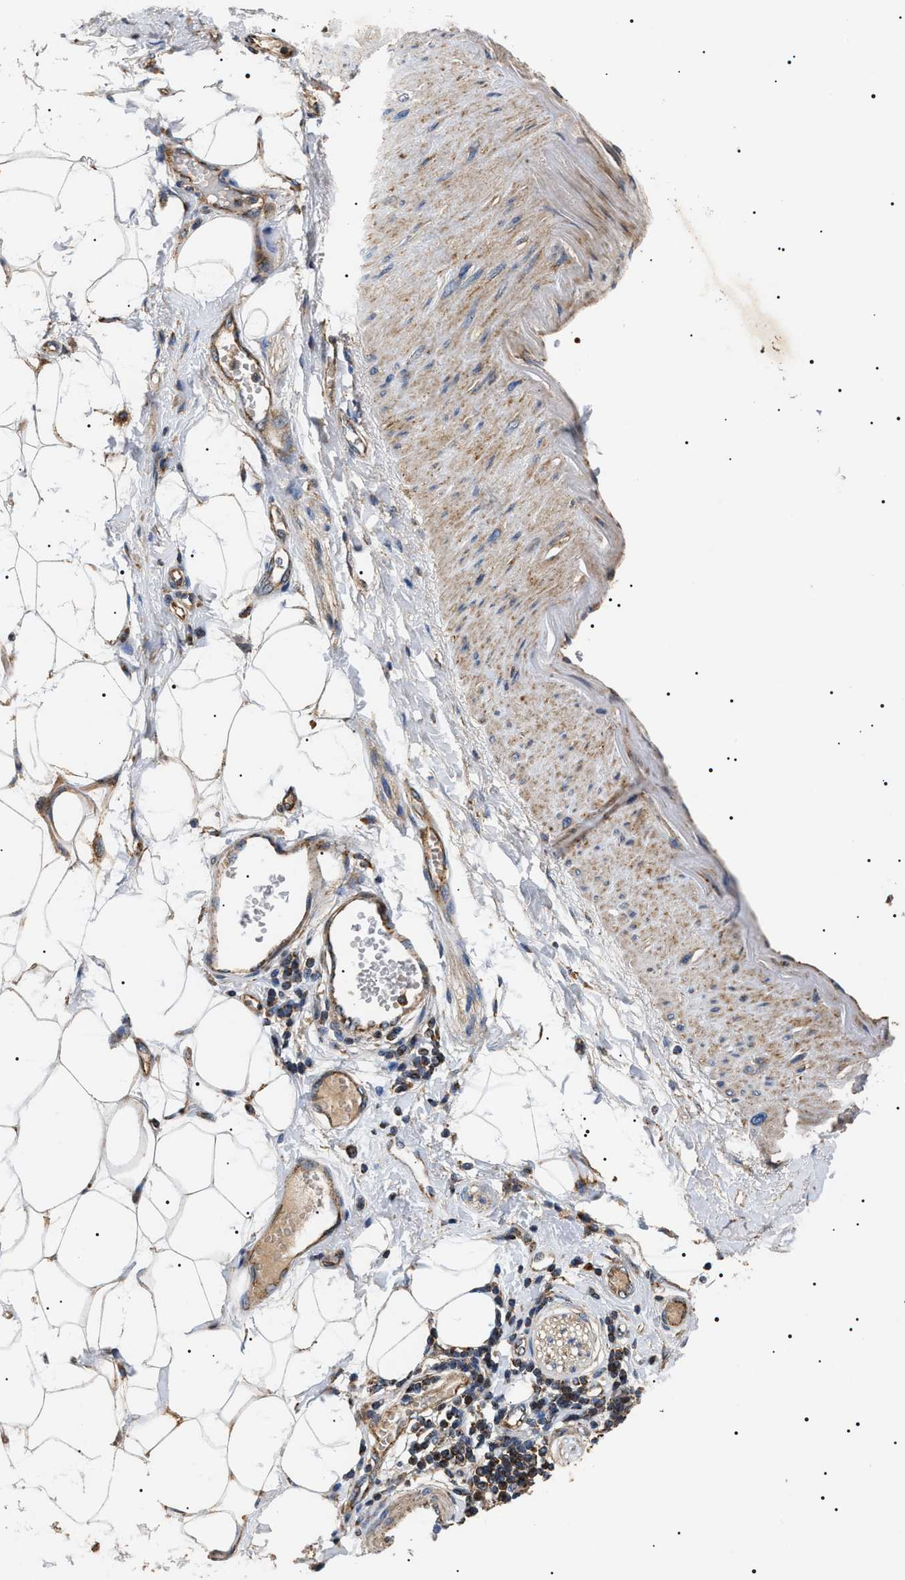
{"staining": {"intensity": "moderate", "quantity": ">75%", "location": "cytoplasmic/membranous"}, "tissue": "adipose tissue", "cell_type": "Adipocytes", "image_type": "normal", "snomed": [{"axis": "morphology", "description": "Normal tissue, NOS"}, {"axis": "morphology", "description": "Adenocarcinoma, NOS"}, {"axis": "topography", "description": "Duodenum"}, {"axis": "topography", "description": "Peripheral nerve tissue"}], "caption": "A micrograph showing moderate cytoplasmic/membranous expression in approximately >75% of adipocytes in unremarkable adipose tissue, as visualized by brown immunohistochemical staining.", "gene": "OXSM", "patient": {"sex": "female", "age": 60}}